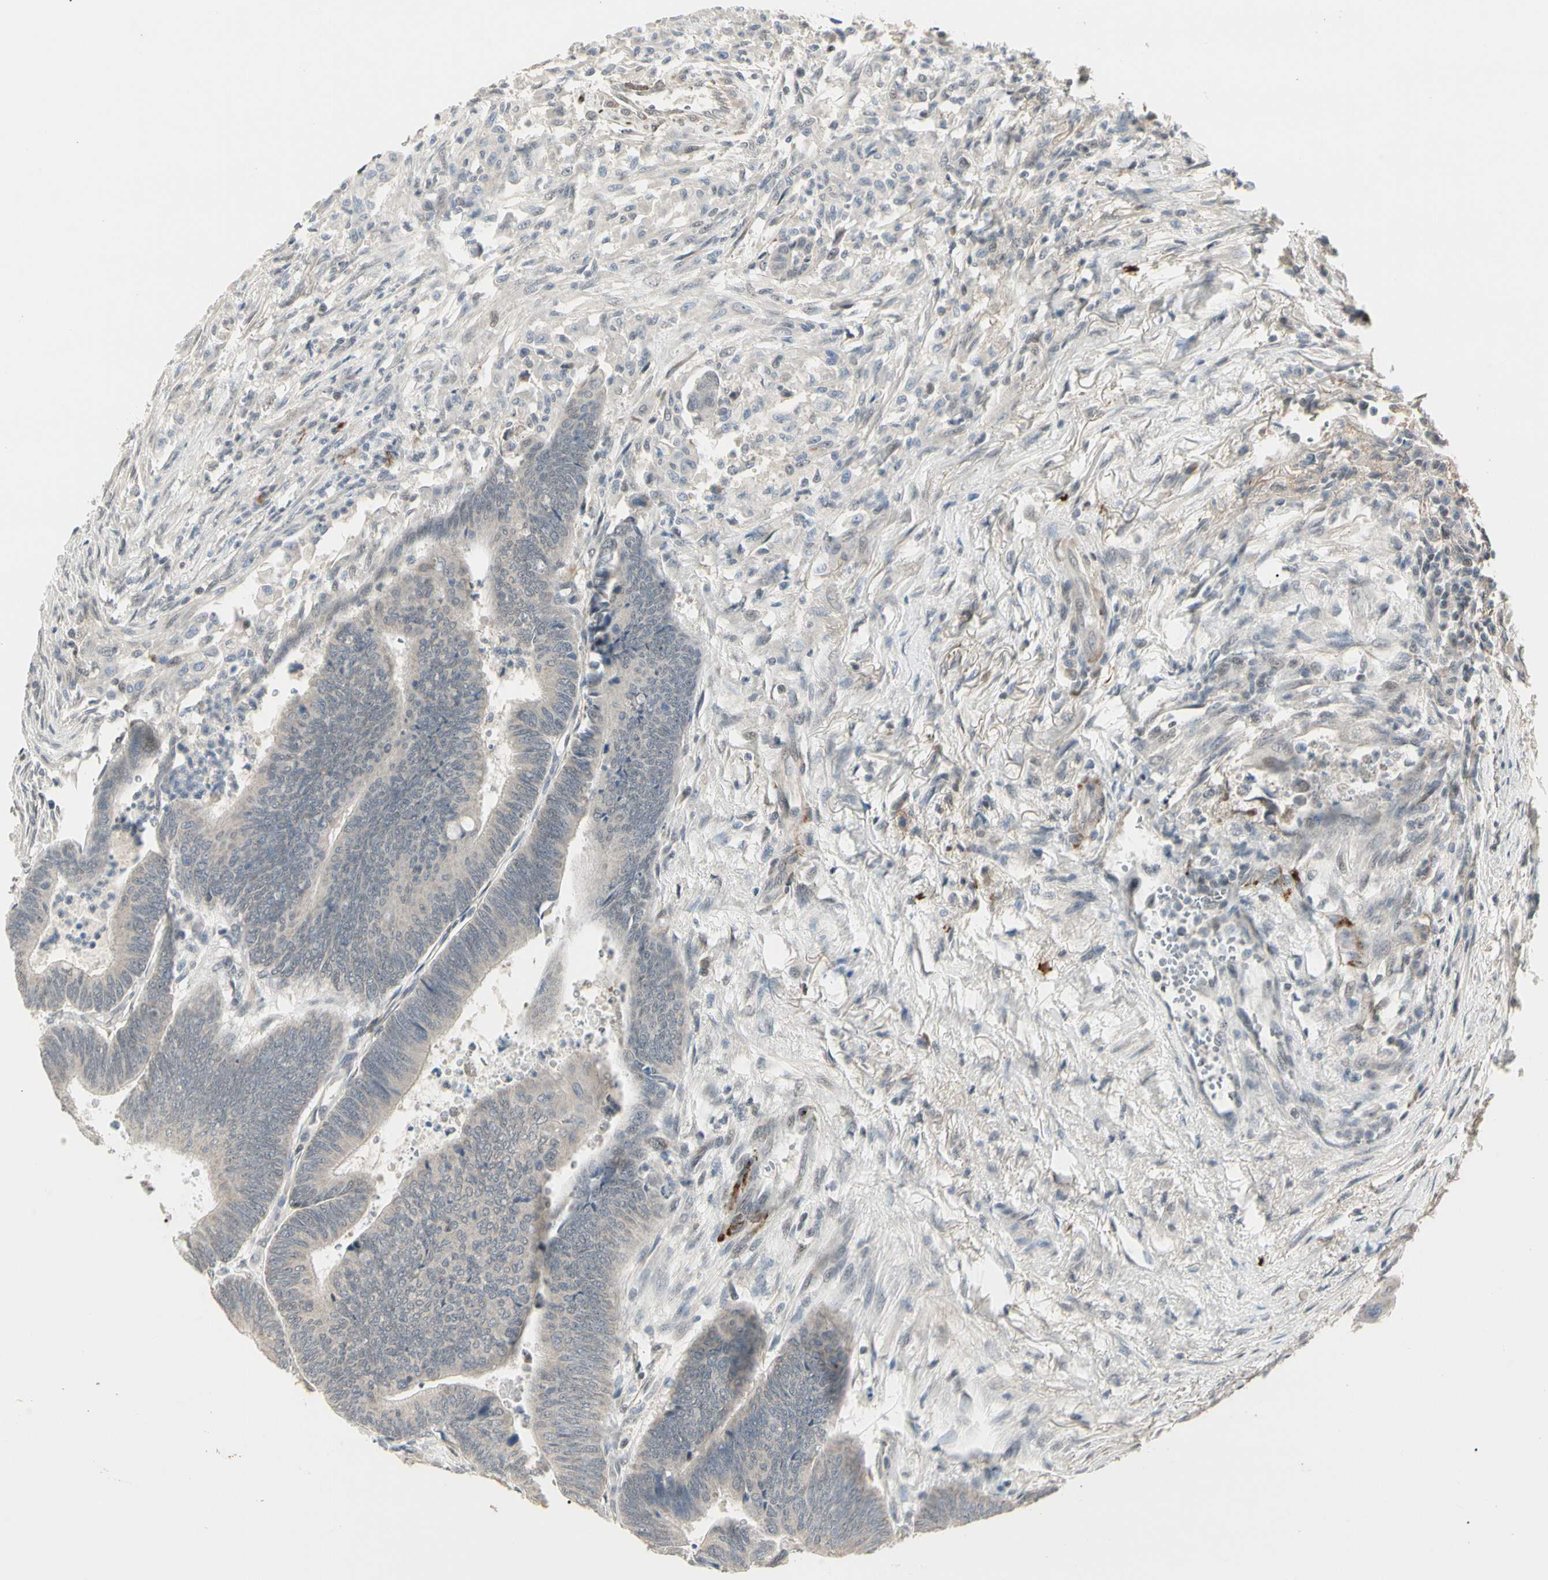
{"staining": {"intensity": "negative", "quantity": "none", "location": "none"}, "tissue": "colorectal cancer", "cell_type": "Tumor cells", "image_type": "cancer", "snomed": [{"axis": "morphology", "description": "Normal tissue, NOS"}, {"axis": "morphology", "description": "Adenocarcinoma, NOS"}, {"axis": "topography", "description": "Rectum"}, {"axis": "topography", "description": "Peripheral nerve tissue"}], "caption": "IHC histopathology image of human colorectal cancer (adenocarcinoma) stained for a protein (brown), which shows no expression in tumor cells. The staining was performed using DAB to visualize the protein expression in brown, while the nuclei were stained in blue with hematoxylin (Magnification: 20x).", "gene": "GREM1", "patient": {"sex": "male", "age": 92}}